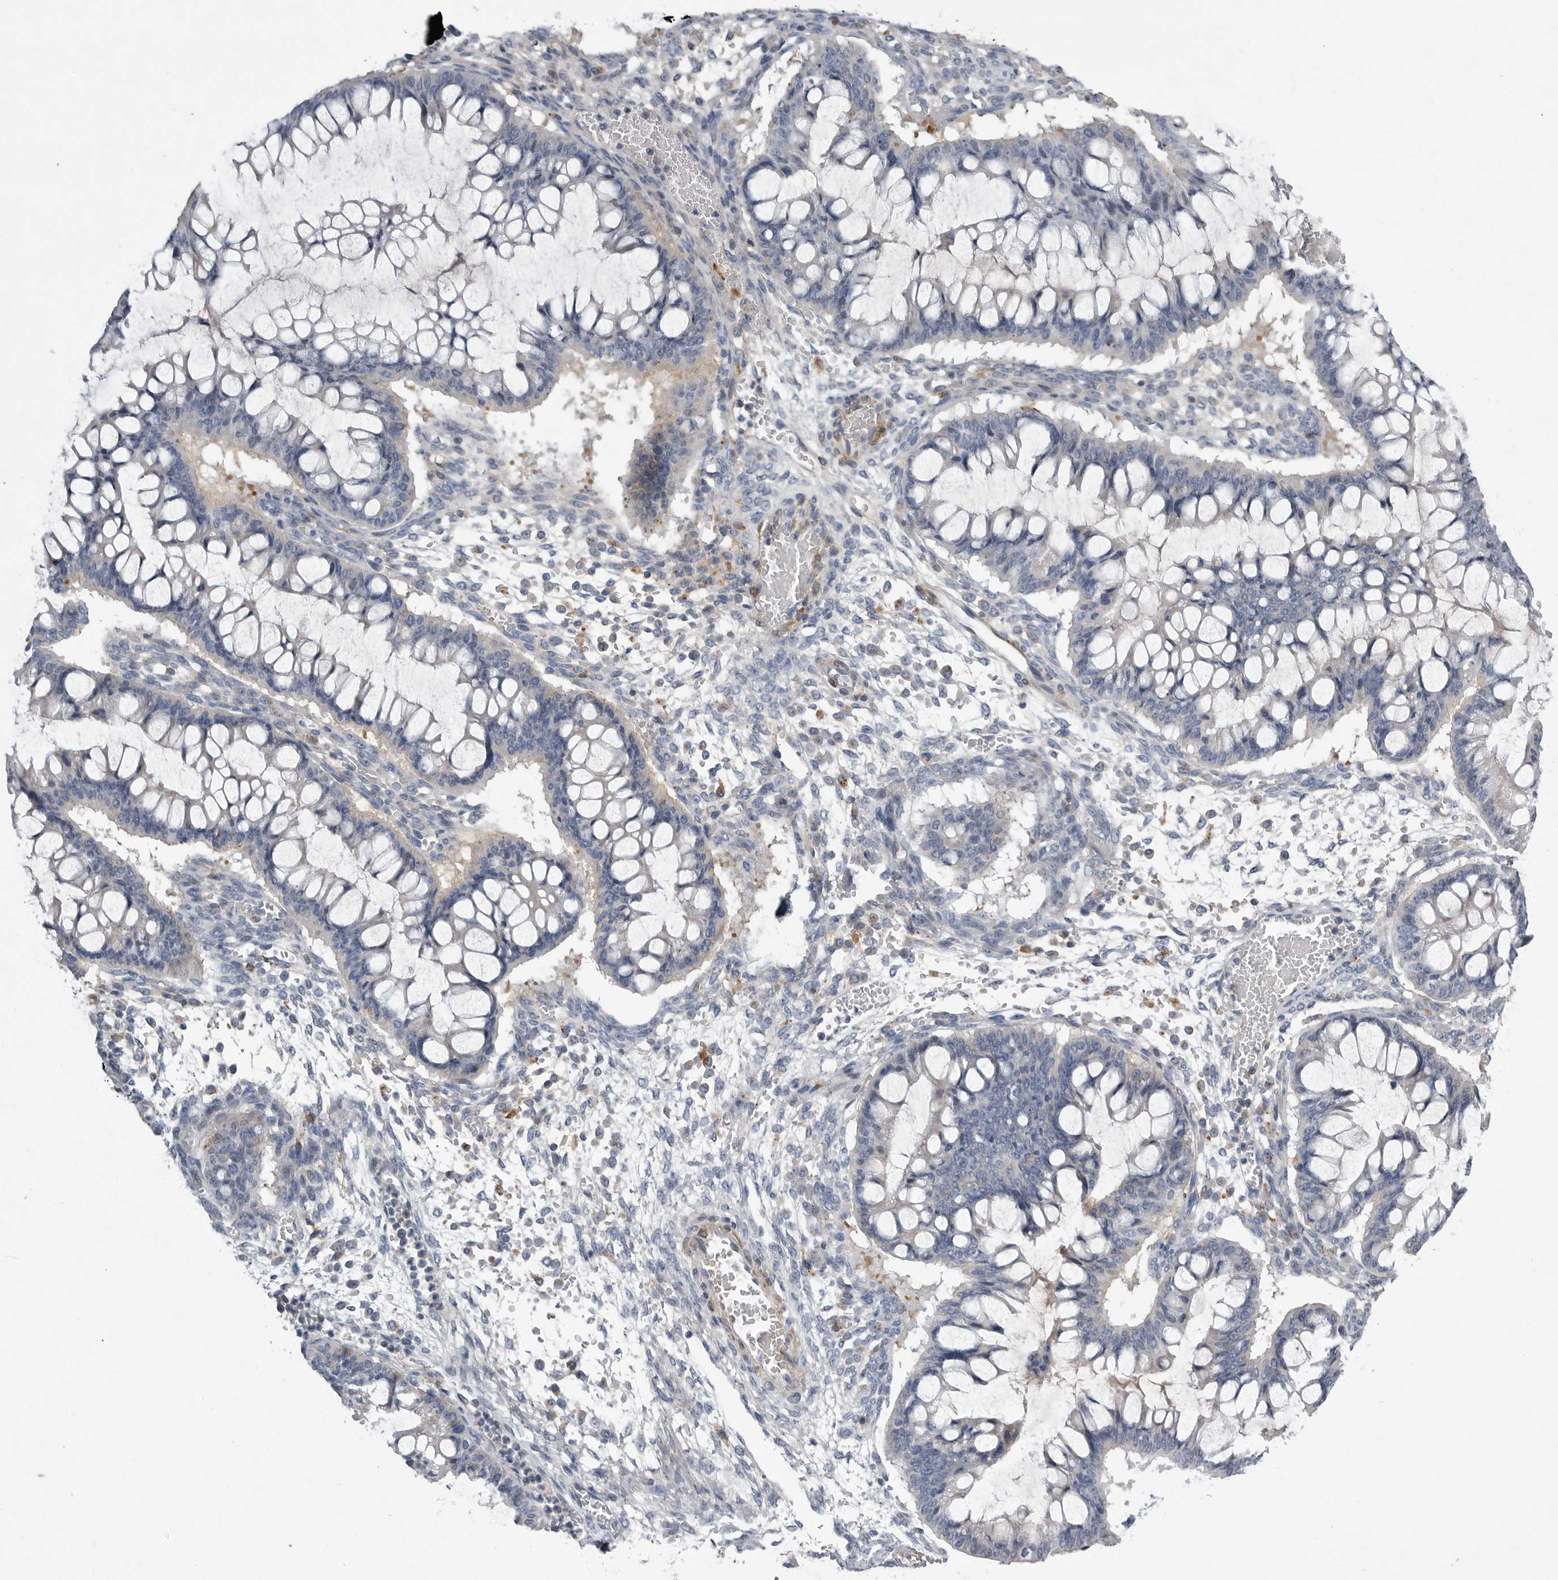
{"staining": {"intensity": "negative", "quantity": "none", "location": "none"}, "tissue": "ovarian cancer", "cell_type": "Tumor cells", "image_type": "cancer", "snomed": [{"axis": "morphology", "description": "Cystadenocarcinoma, mucinous, NOS"}, {"axis": "topography", "description": "Ovary"}], "caption": "This is an IHC photomicrograph of ovarian cancer (mucinous cystadenocarcinoma). There is no staining in tumor cells.", "gene": "CRP", "patient": {"sex": "female", "age": 73}}